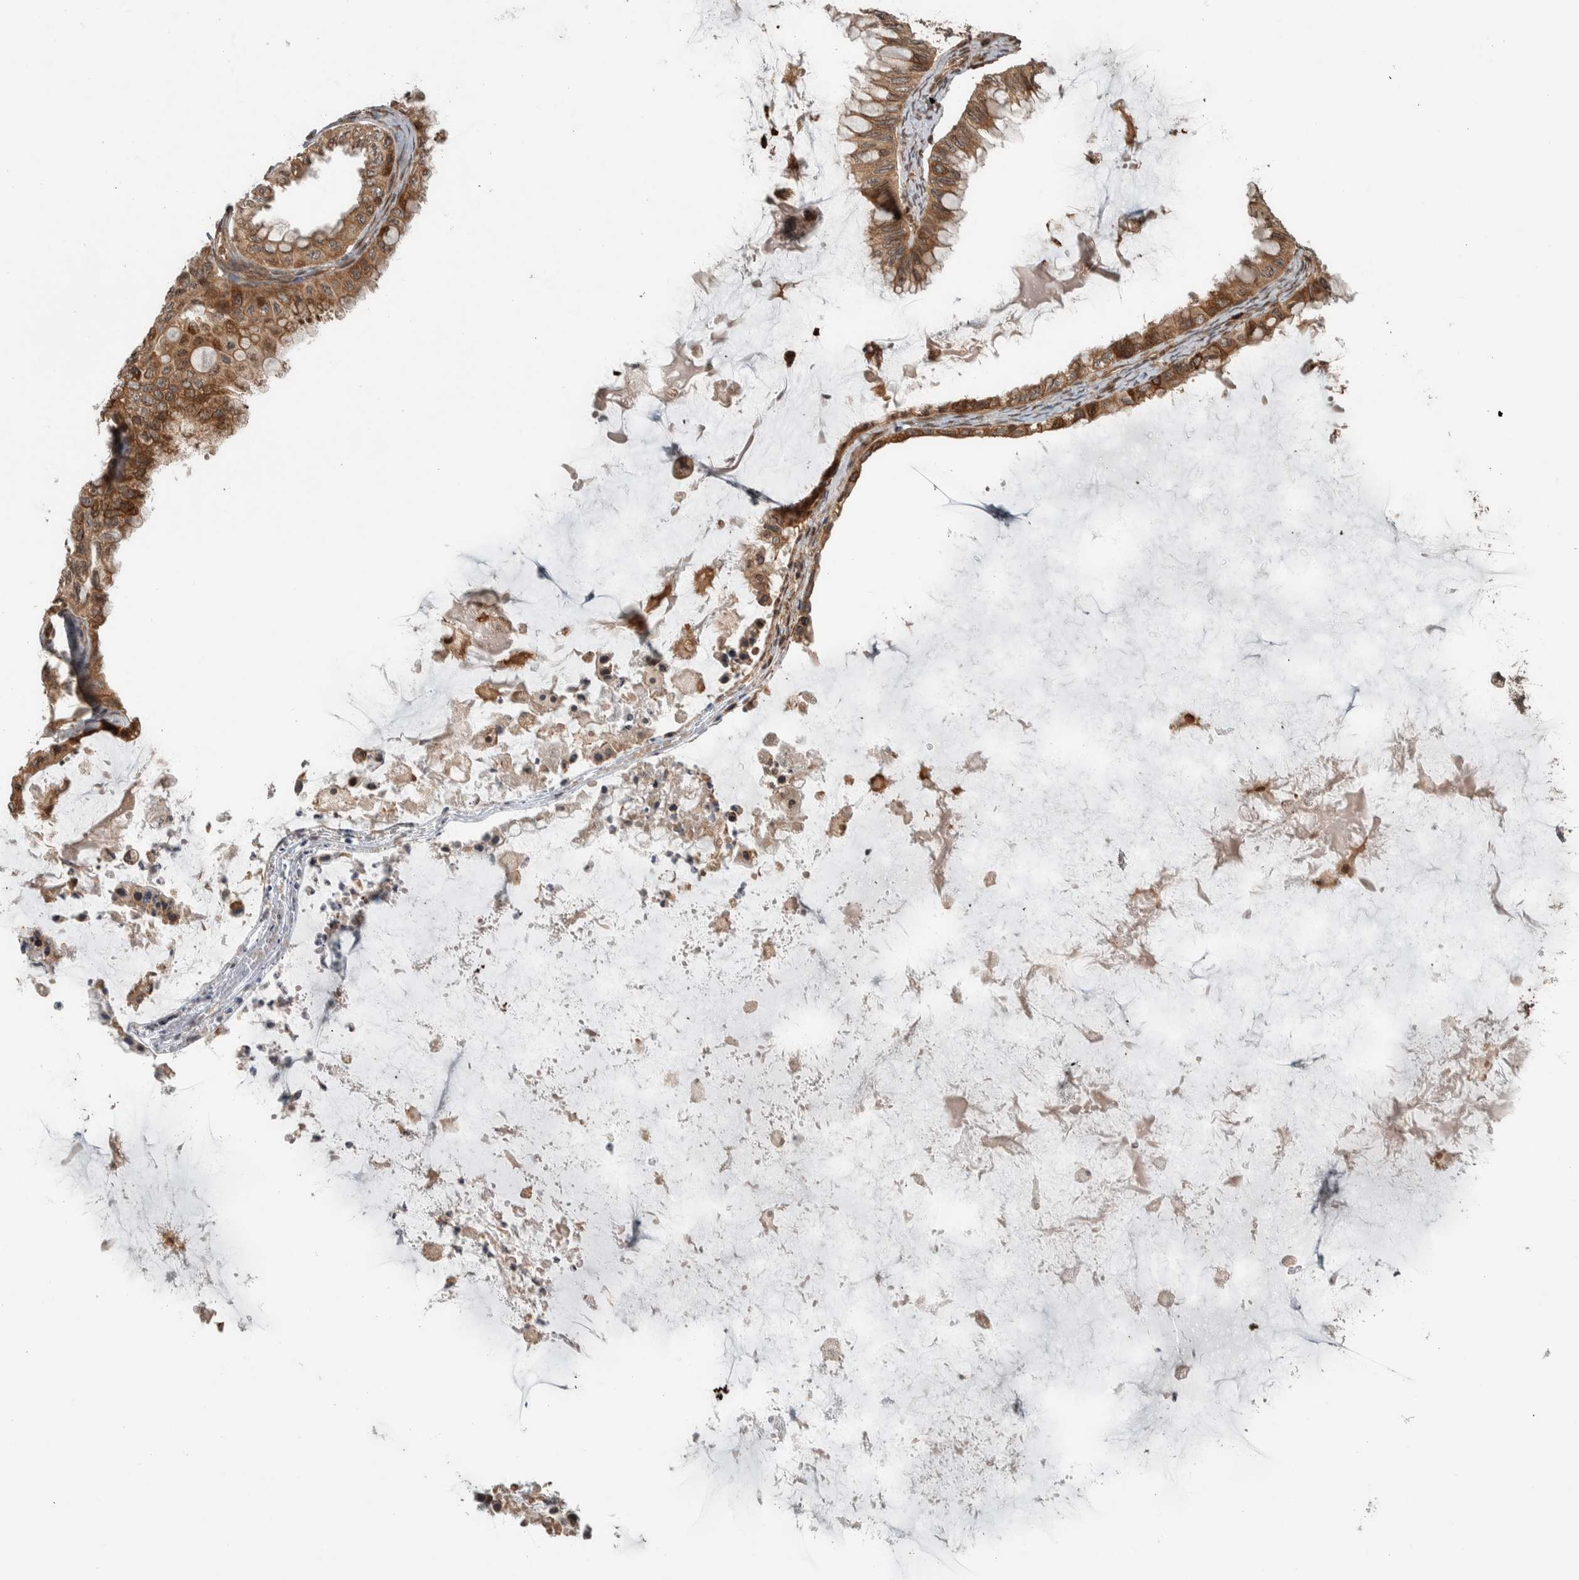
{"staining": {"intensity": "moderate", "quantity": ">75%", "location": "cytoplasmic/membranous"}, "tissue": "ovarian cancer", "cell_type": "Tumor cells", "image_type": "cancer", "snomed": [{"axis": "morphology", "description": "Cystadenocarcinoma, mucinous, NOS"}, {"axis": "topography", "description": "Ovary"}], "caption": "The photomicrograph shows immunohistochemical staining of ovarian cancer (mucinous cystadenocarcinoma). There is moderate cytoplasmic/membranous positivity is seen in approximately >75% of tumor cells.", "gene": "CNTROB", "patient": {"sex": "female", "age": 80}}